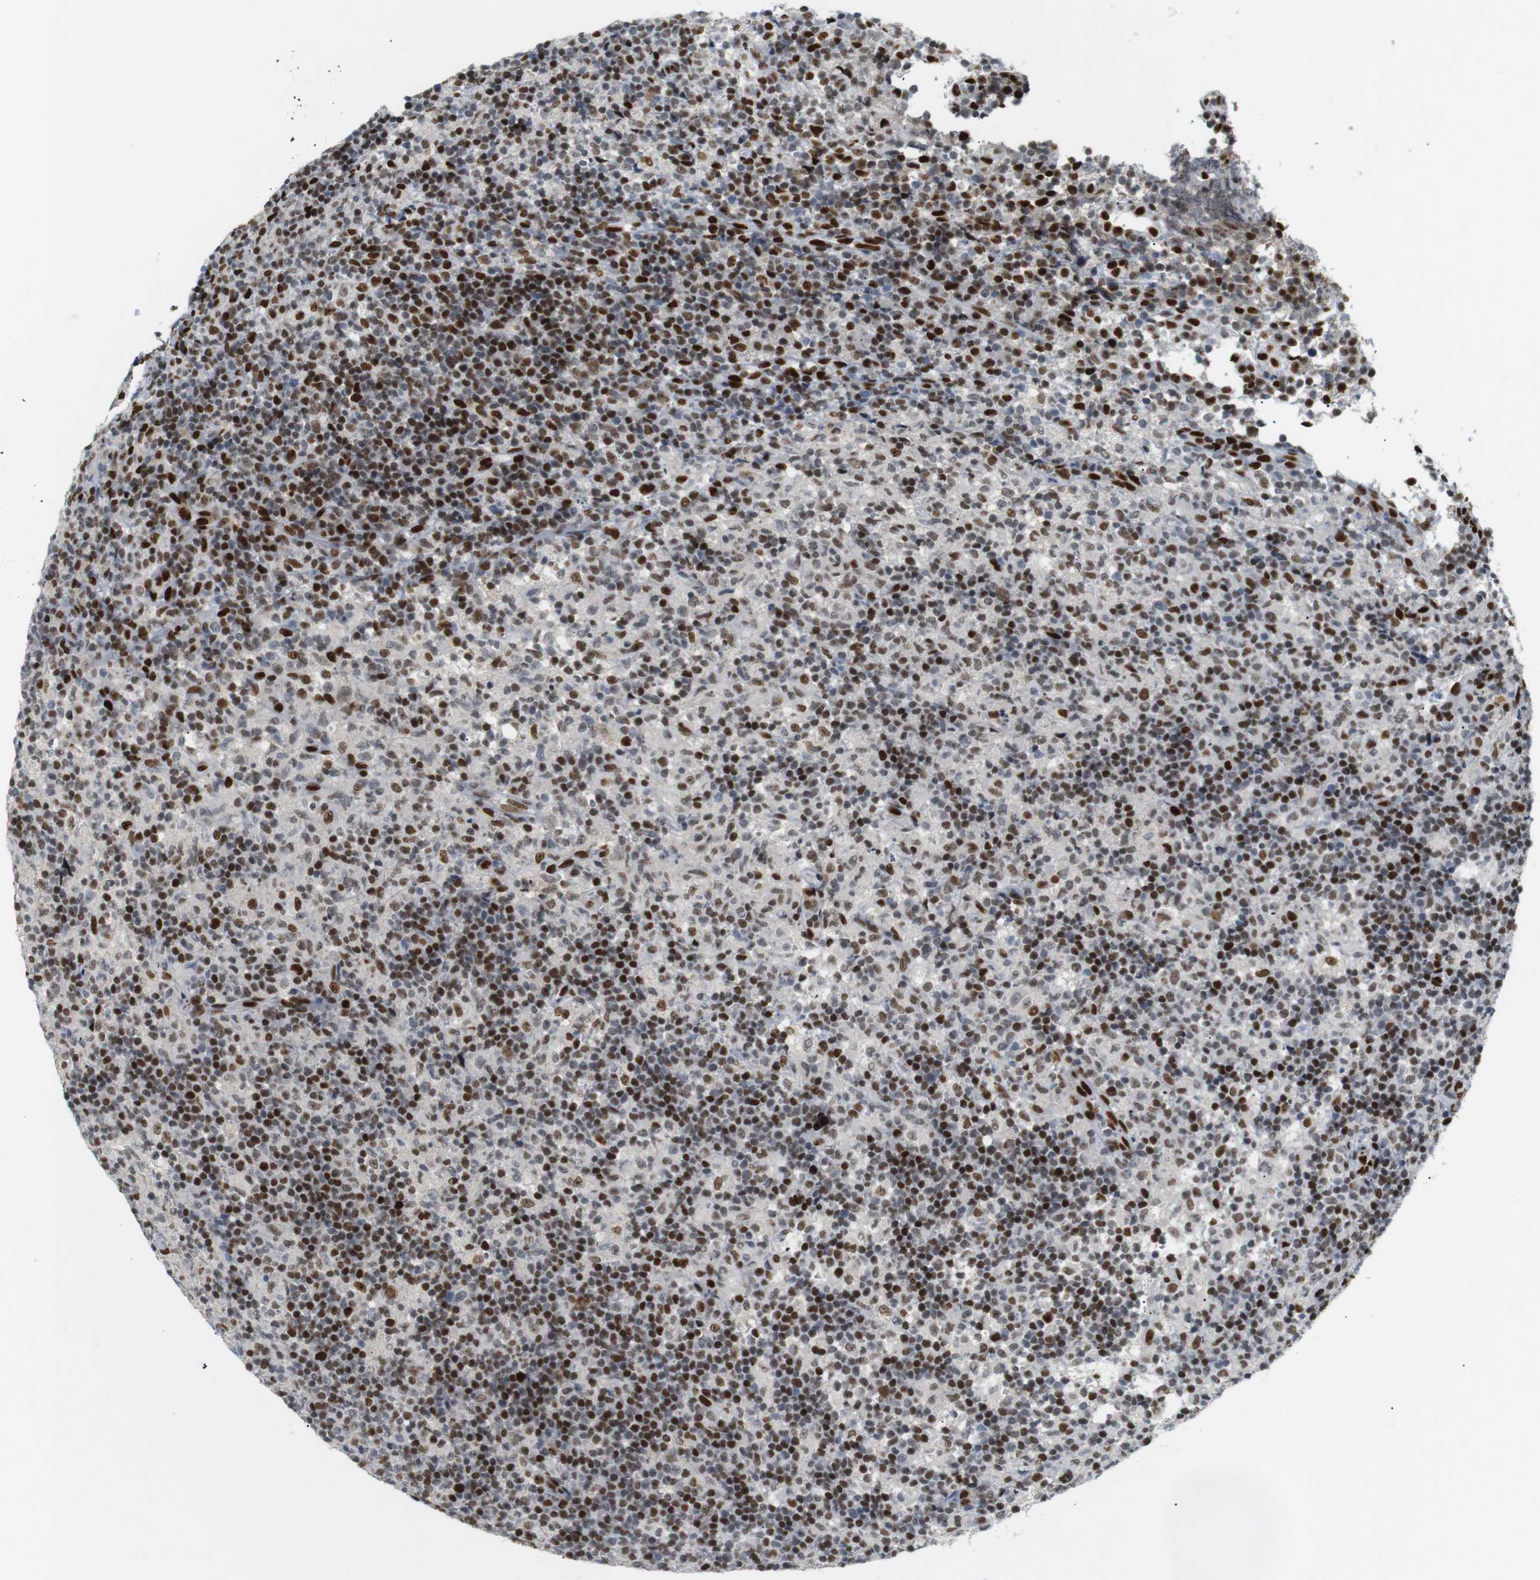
{"staining": {"intensity": "strong", "quantity": ">75%", "location": "nuclear"}, "tissue": "lymph node", "cell_type": "Germinal center cells", "image_type": "normal", "snomed": [{"axis": "morphology", "description": "Normal tissue, NOS"}, {"axis": "morphology", "description": "Inflammation, NOS"}, {"axis": "topography", "description": "Lymph node"}], "caption": "Immunohistochemical staining of normal lymph node displays >75% levels of strong nuclear protein positivity in approximately >75% of germinal center cells. (DAB = brown stain, brightfield microscopy at high magnification).", "gene": "RIOX2", "patient": {"sex": "male", "age": 55}}